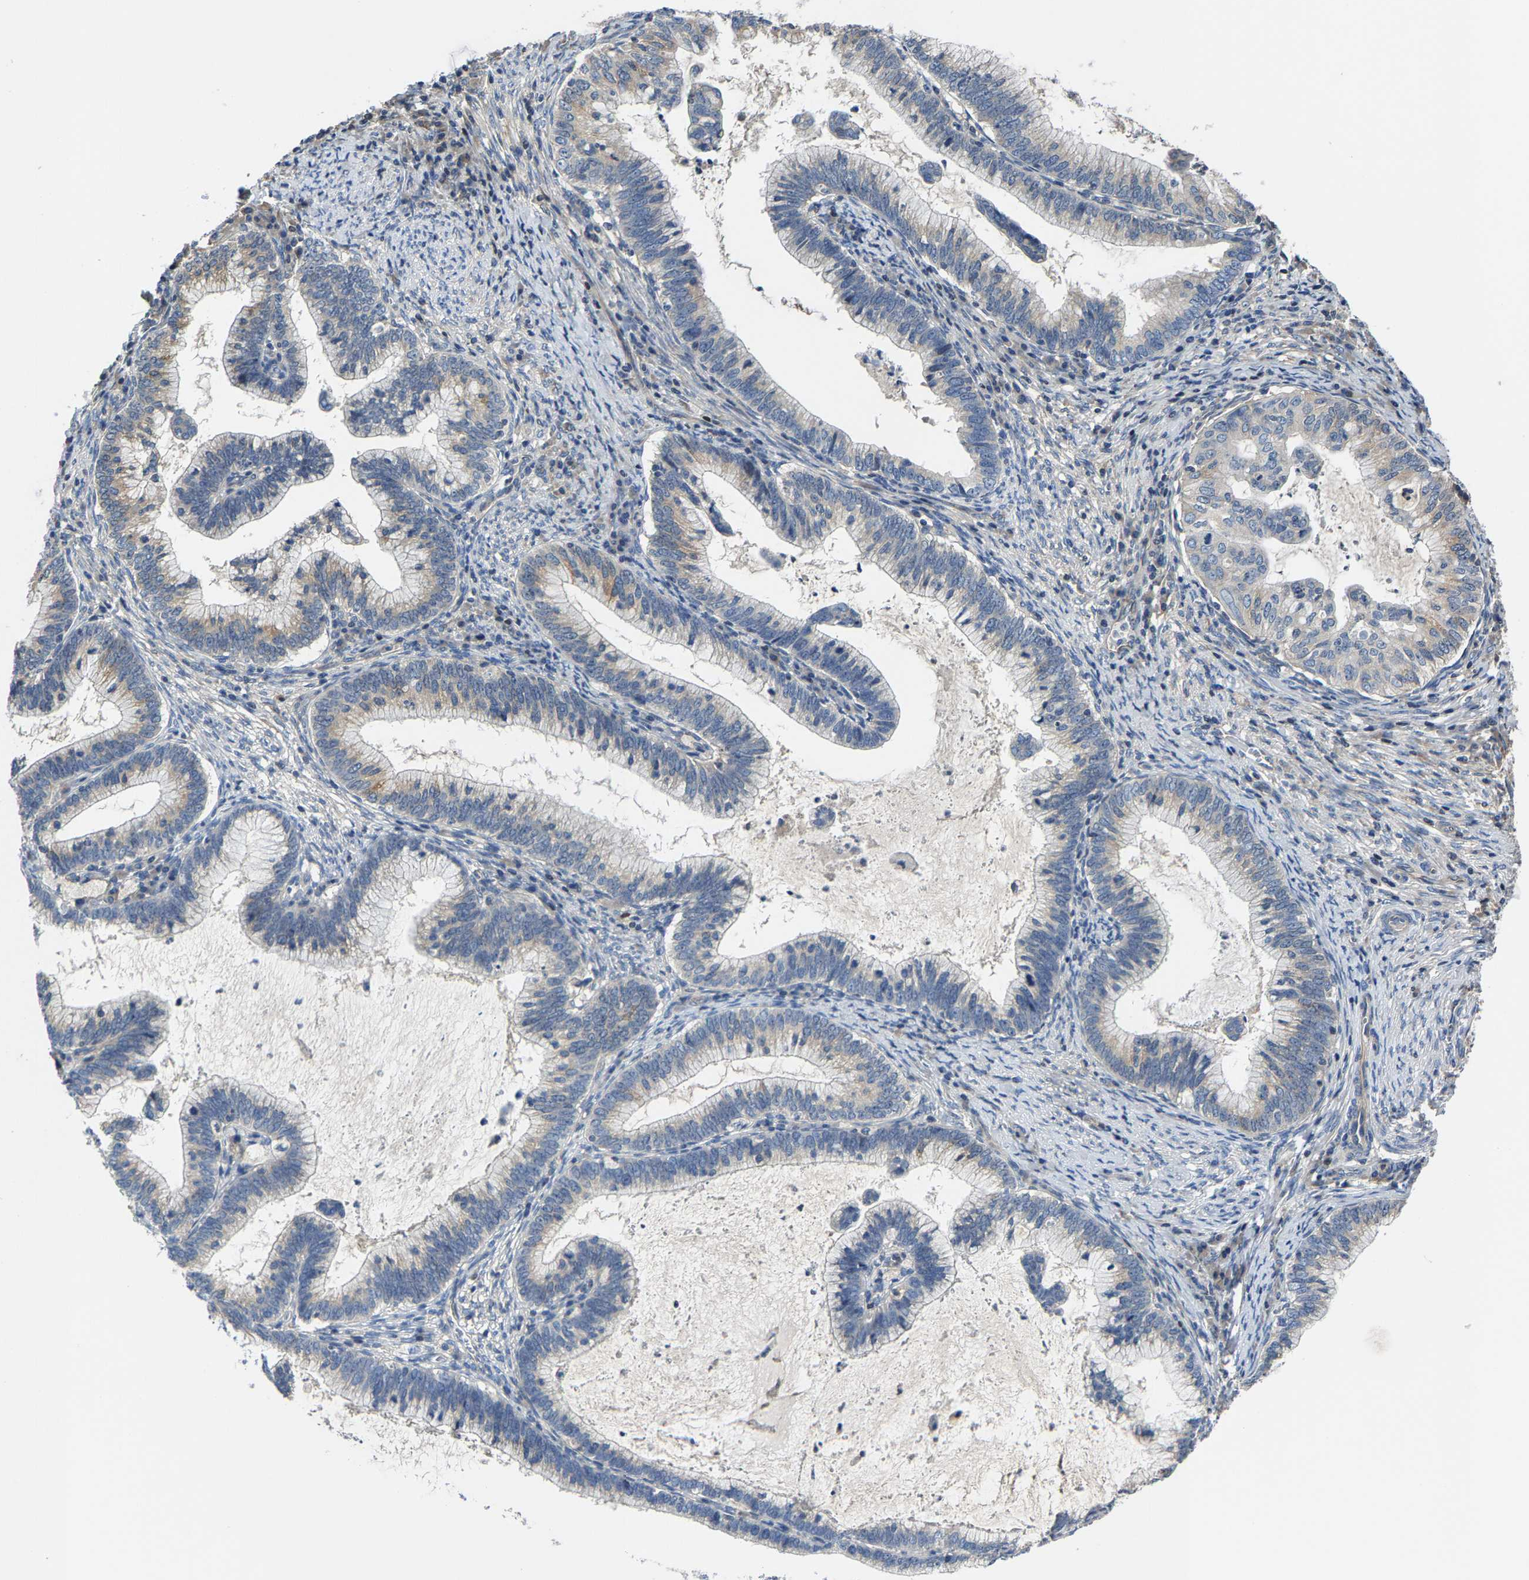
{"staining": {"intensity": "weak", "quantity": "25%-75%", "location": "cytoplasmic/membranous"}, "tissue": "cervical cancer", "cell_type": "Tumor cells", "image_type": "cancer", "snomed": [{"axis": "morphology", "description": "Adenocarcinoma, NOS"}, {"axis": "topography", "description": "Cervix"}], "caption": "Immunohistochemical staining of cervical cancer (adenocarcinoma) demonstrates weak cytoplasmic/membranous protein expression in approximately 25%-75% of tumor cells.", "gene": "AGBL3", "patient": {"sex": "female", "age": 36}}